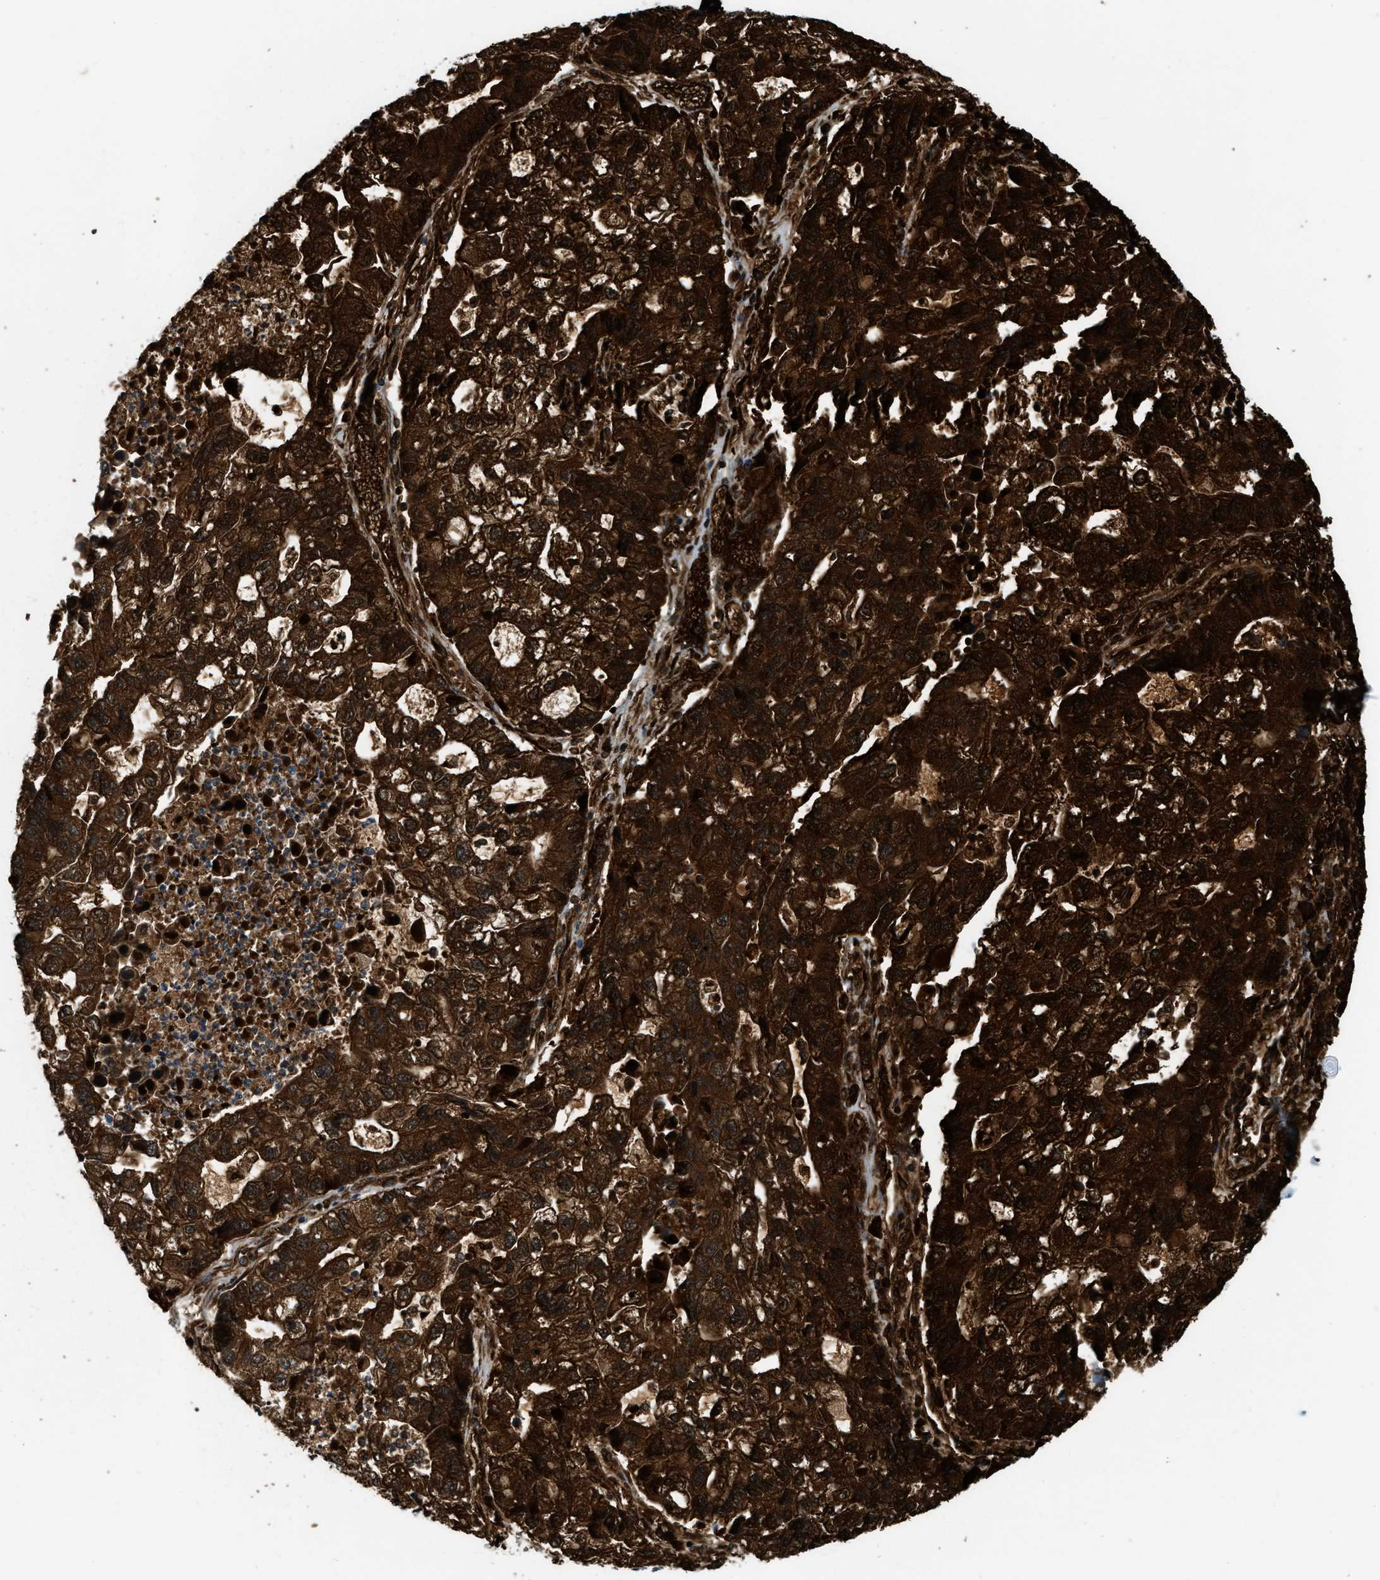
{"staining": {"intensity": "strong", "quantity": ">75%", "location": "cytoplasmic/membranous"}, "tissue": "lung cancer", "cell_type": "Tumor cells", "image_type": "cancer", "snomed": [{"axis": "morphology", "description": "Adenocarcinoma, NOS"}, {"axis": "topography", "description": "Lung"}], "caption": "Lung cancer stained with a brown dye reveals strong cytoplasmic/membranous positive positivity in about >75% of tumor cells.", "gene": "ERC1", "patient": {"sex": "female", "age": 51}}